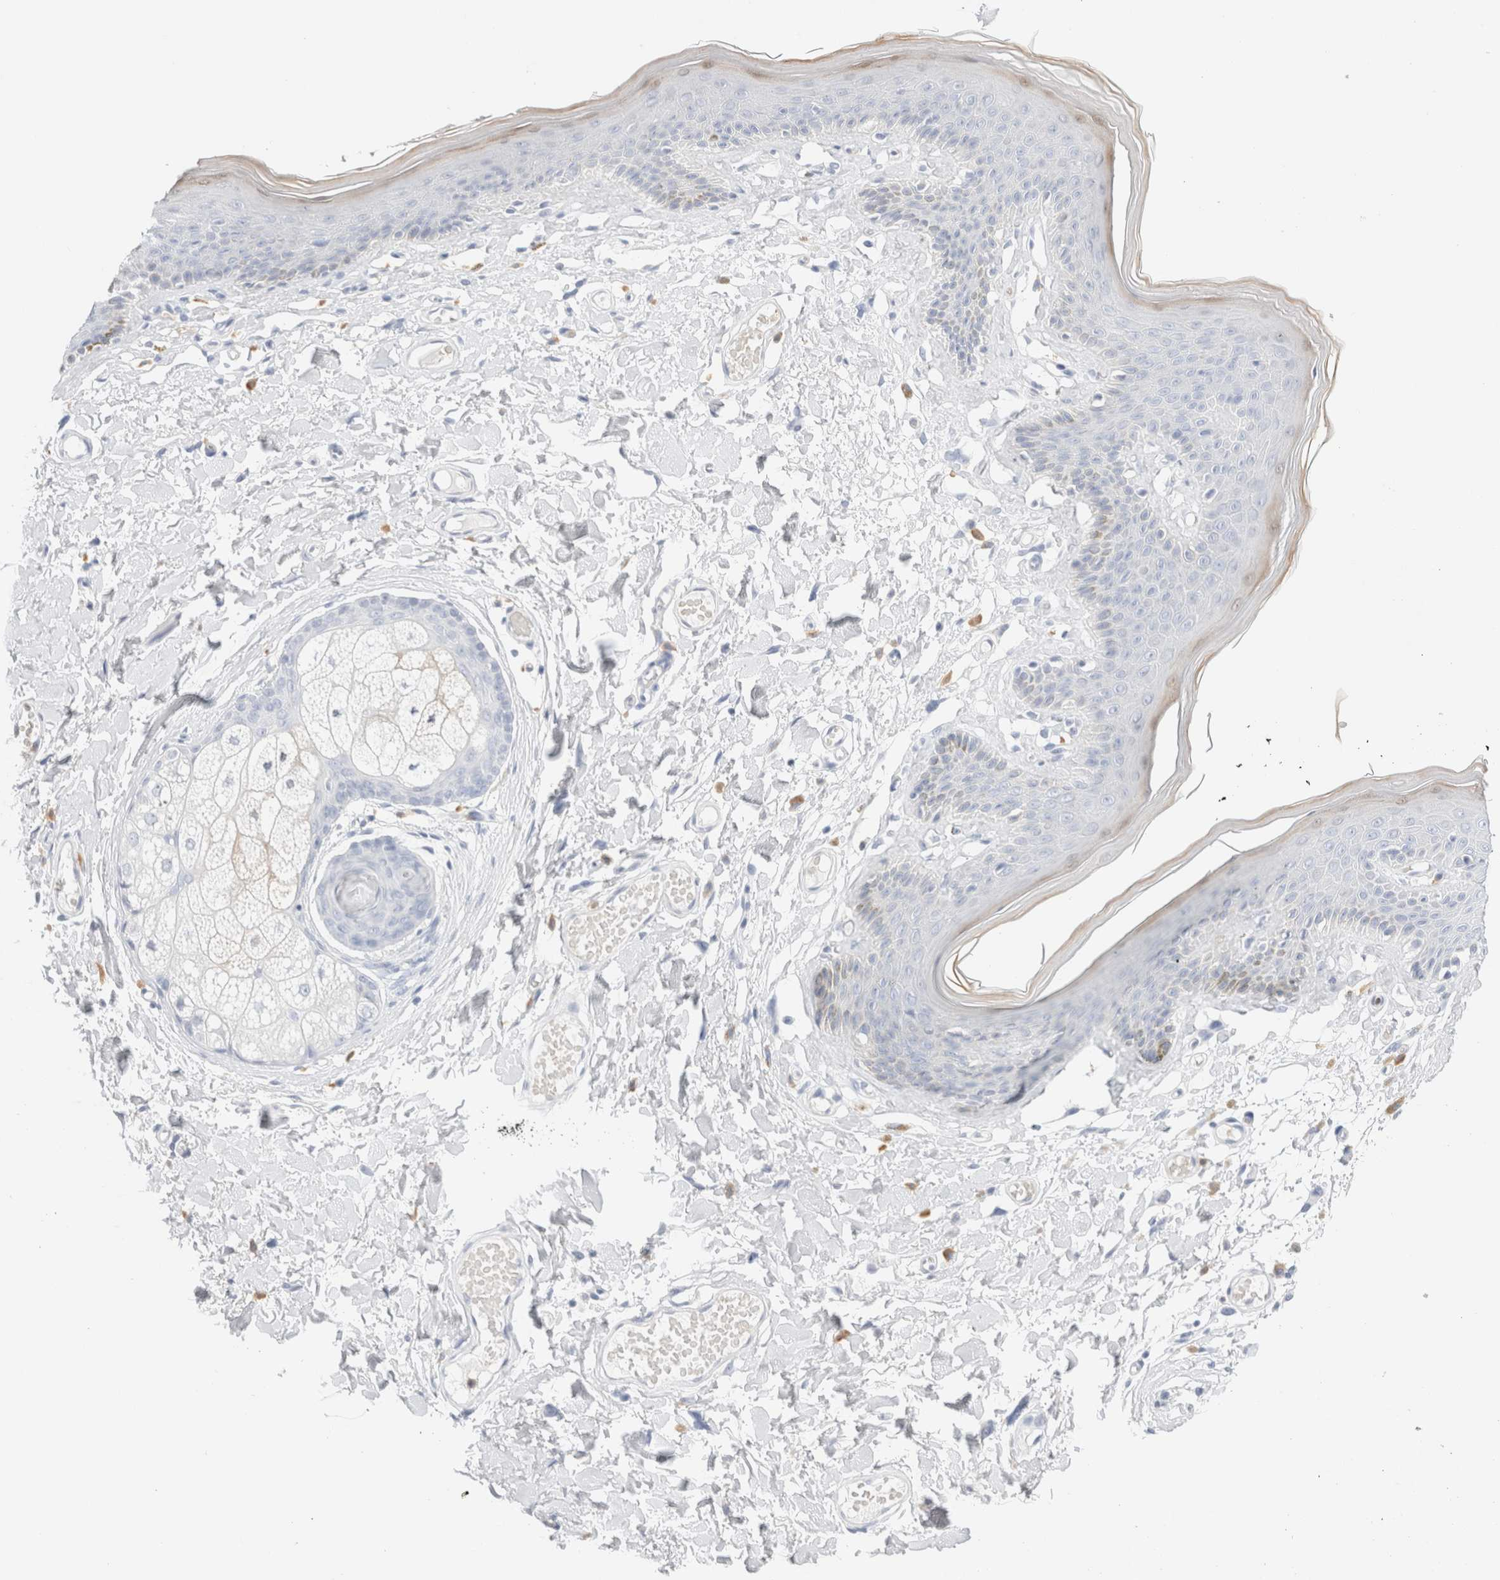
{"staining": {"intensity": "moderate", "quantity": "<25%", "location": "cytoplasmic/membranous,nuclear"}, "tissue": "skin", "cell_type": "Epidermal cells", "image_type": "normal", "snomed": [{"axis": "morphology", "description": "Normal tissue, NOS"}, {"axis": "topography", "description": "Vulva"}], "caption": "Protein staining demonstrates moderate cytoplasmic/membranous,nuclear positivity in about <25% of epidermal cells in unremarkable skin. (Stains: DAB in brown, nuclei in blue, Microscopy: brightfield microscopy at high magnification).", "gene": "ARG1", "patient": {"sex": "female", "age": 73}}